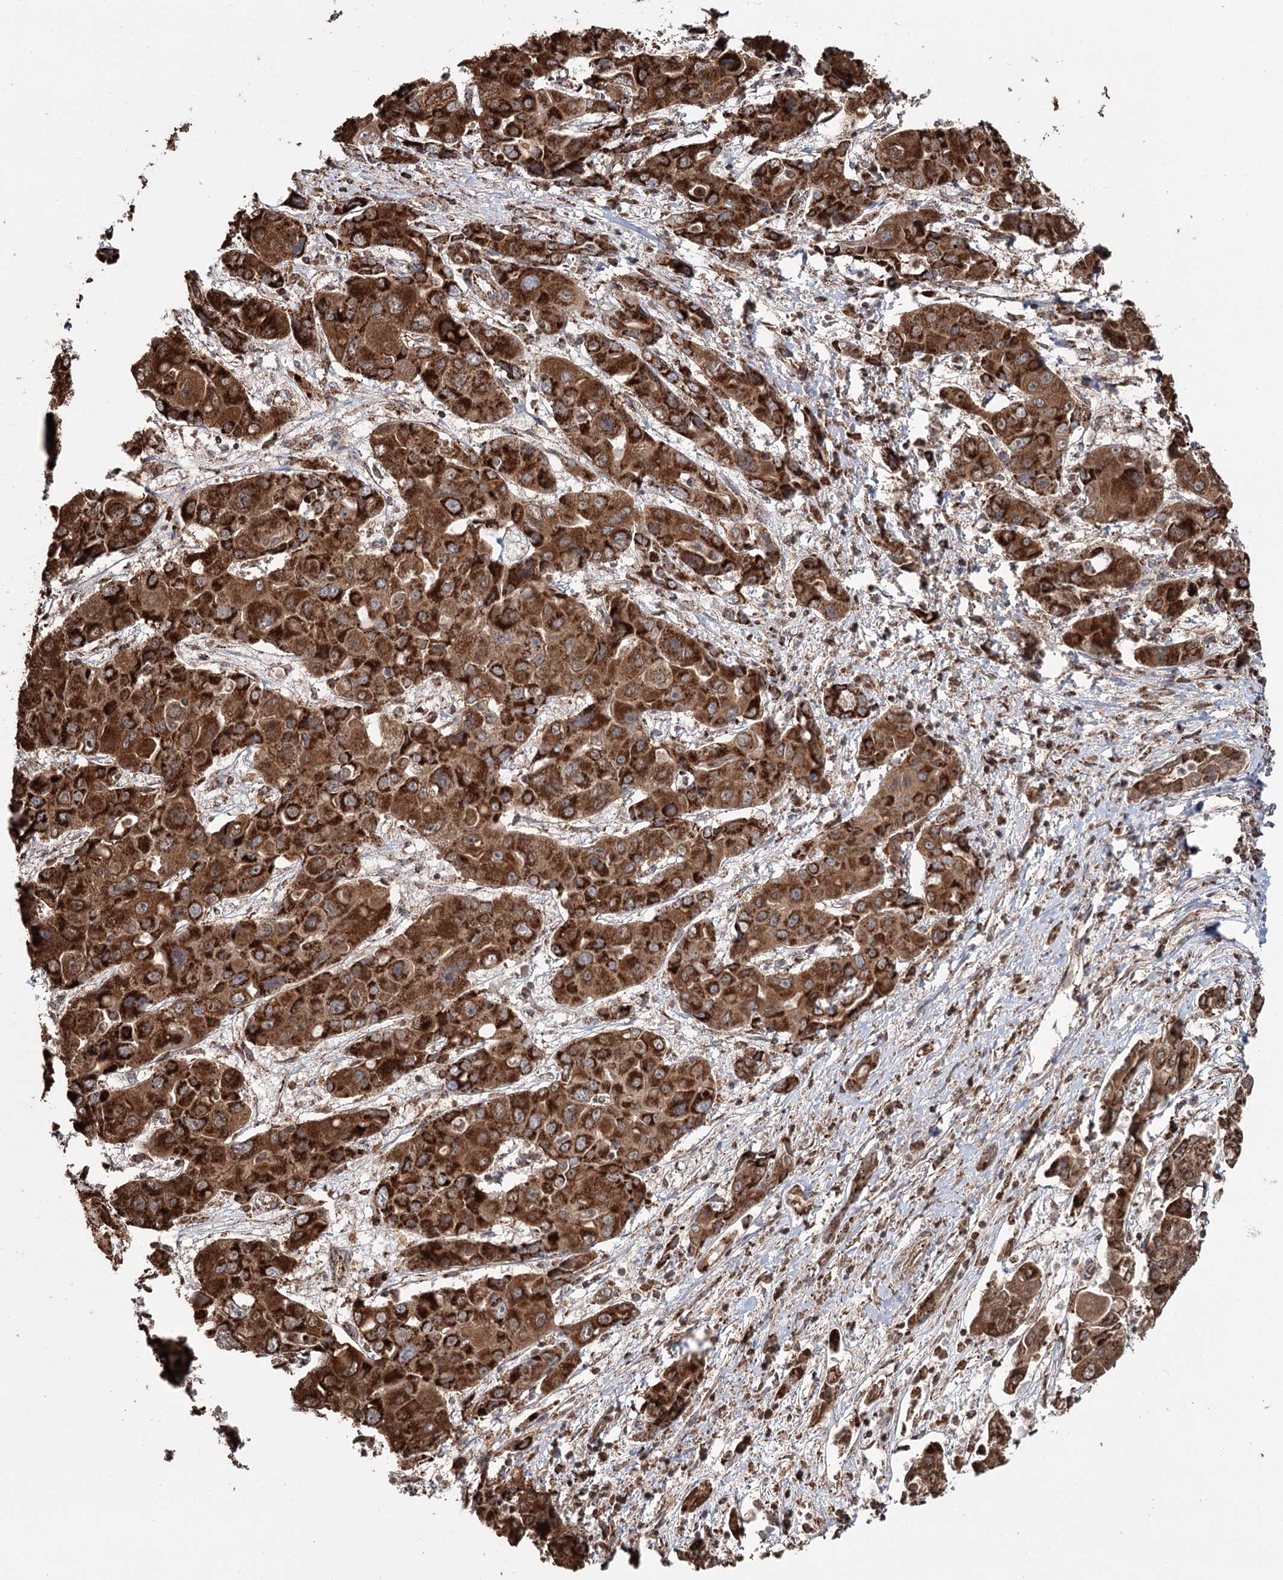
{"staining": {"intensity": "strong", "quantity": ">75%", "location": "cytoplasmic/membranous"}, "tissue": "liver cancer", "cell_type": "Tumor cells", "image_type": "cancer", "snomed": [{"axis": "morphology", "description": "Cholangiocarcinoma"}, {"axis": "topography", "description": "Liver"}], "caption": "Liver cancer stained with immunohistochemistry (IHC) exhibits strong cytoplasmic/membranous positivity in about >75% of tumor cells.", "gene": "APH1A", "patient": {"sex": "male", "age": 67}}